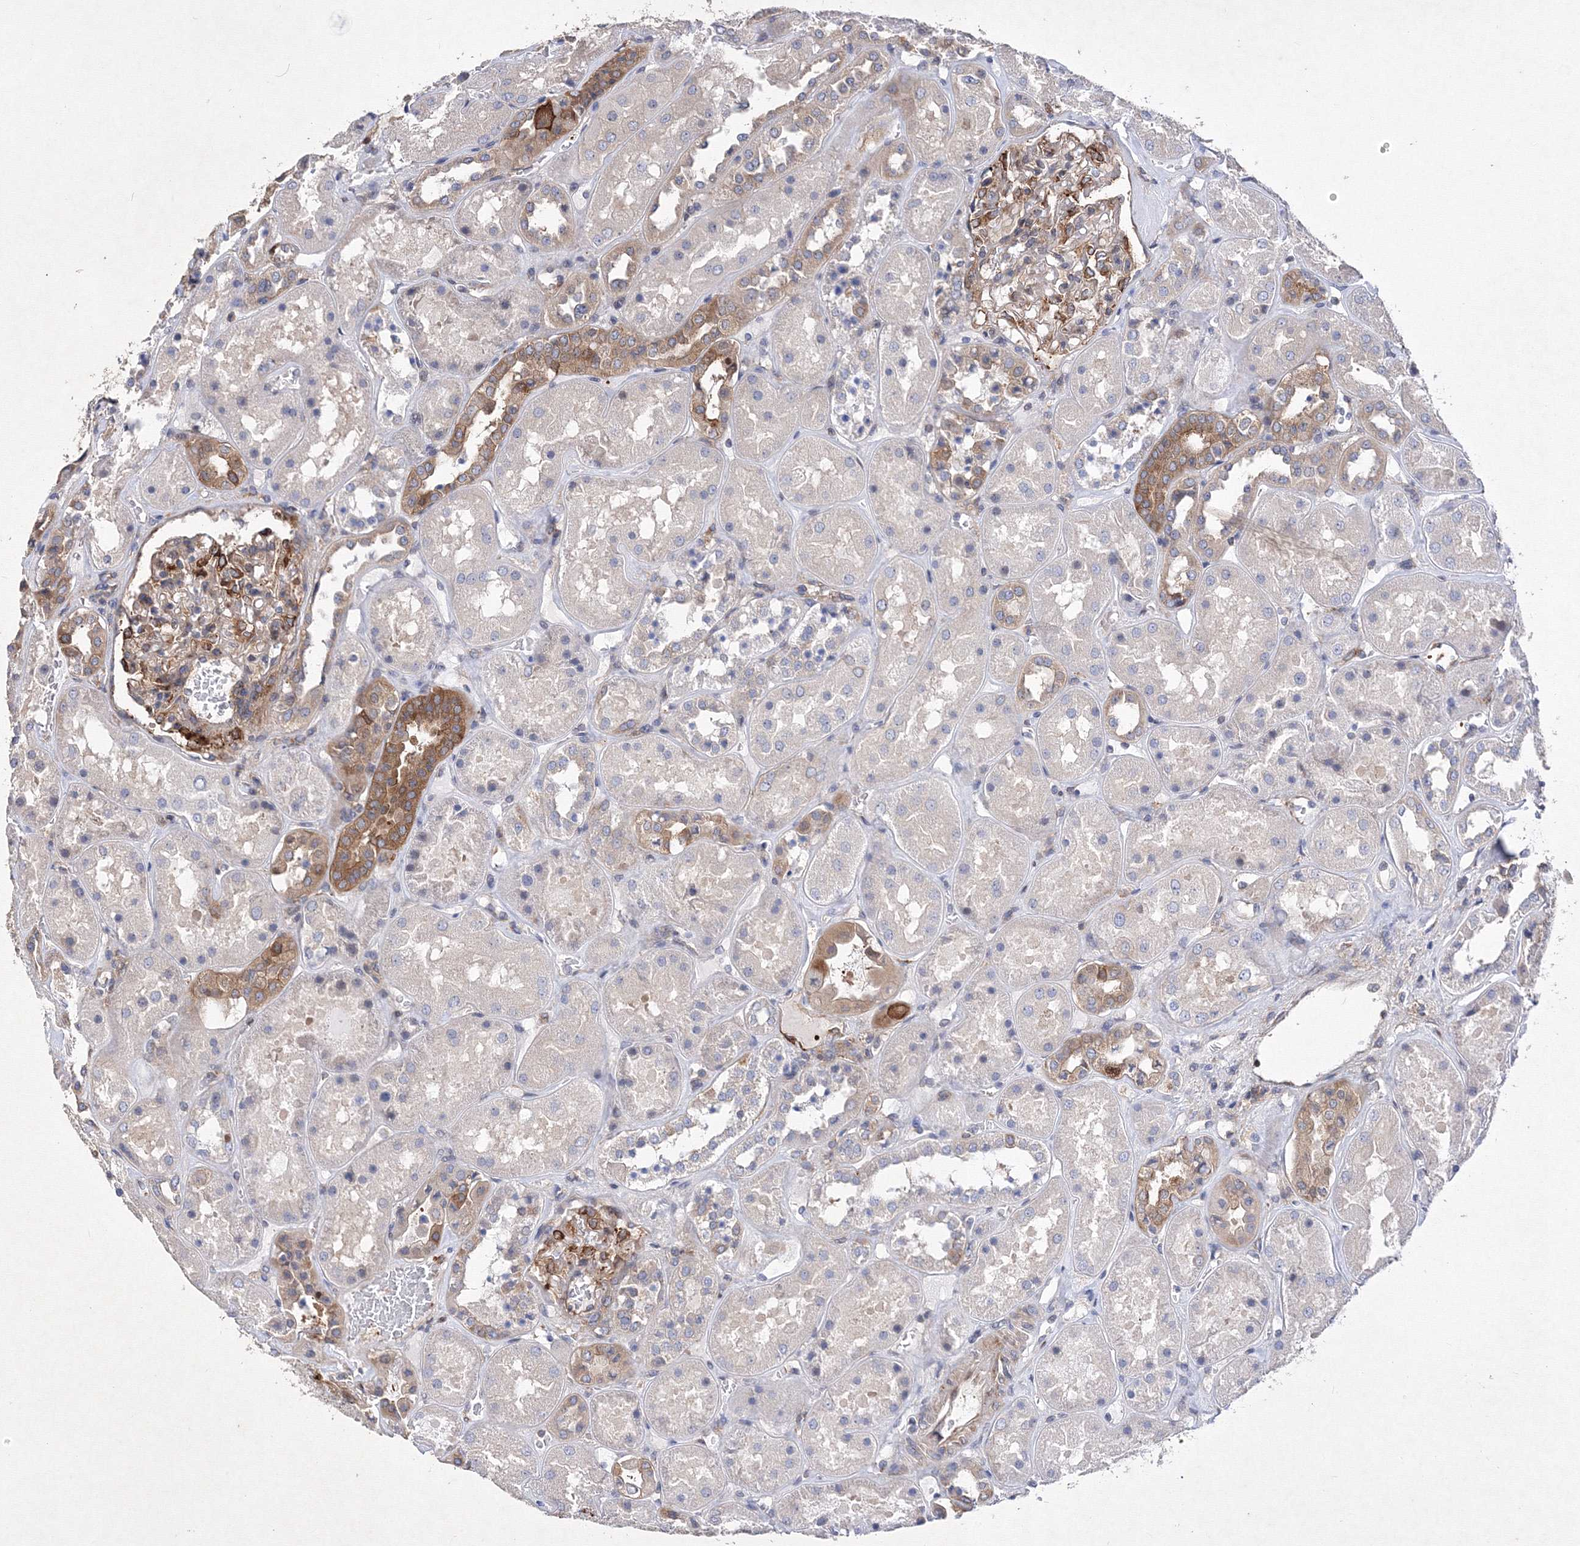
{"staining": {"intensity": "moderate", "quantity": ">75%", "location": "cytoplasmic/membranous"}, "tissue": "kidney", "cell_type": "Cells in glomeruli", "image_type": "normal", "snomed": [{"axis": "morphology", "description": "Normal tissue, NOS"}, {"axis": "topography", "description": "Kidney"}], "caption": "High-magnification brightfield microscopy of benign kidney stained with DAB (3,3'-diaminobenzidine) (brown) and counterstained with hematoxylin (blue). cells in glomeruli exhibit moderate cytoplasmic/membranous expression is appreciated in approximately>75% of cells.", "gene": "SNX18", "patient": {"sex": "male", "age": 70}}